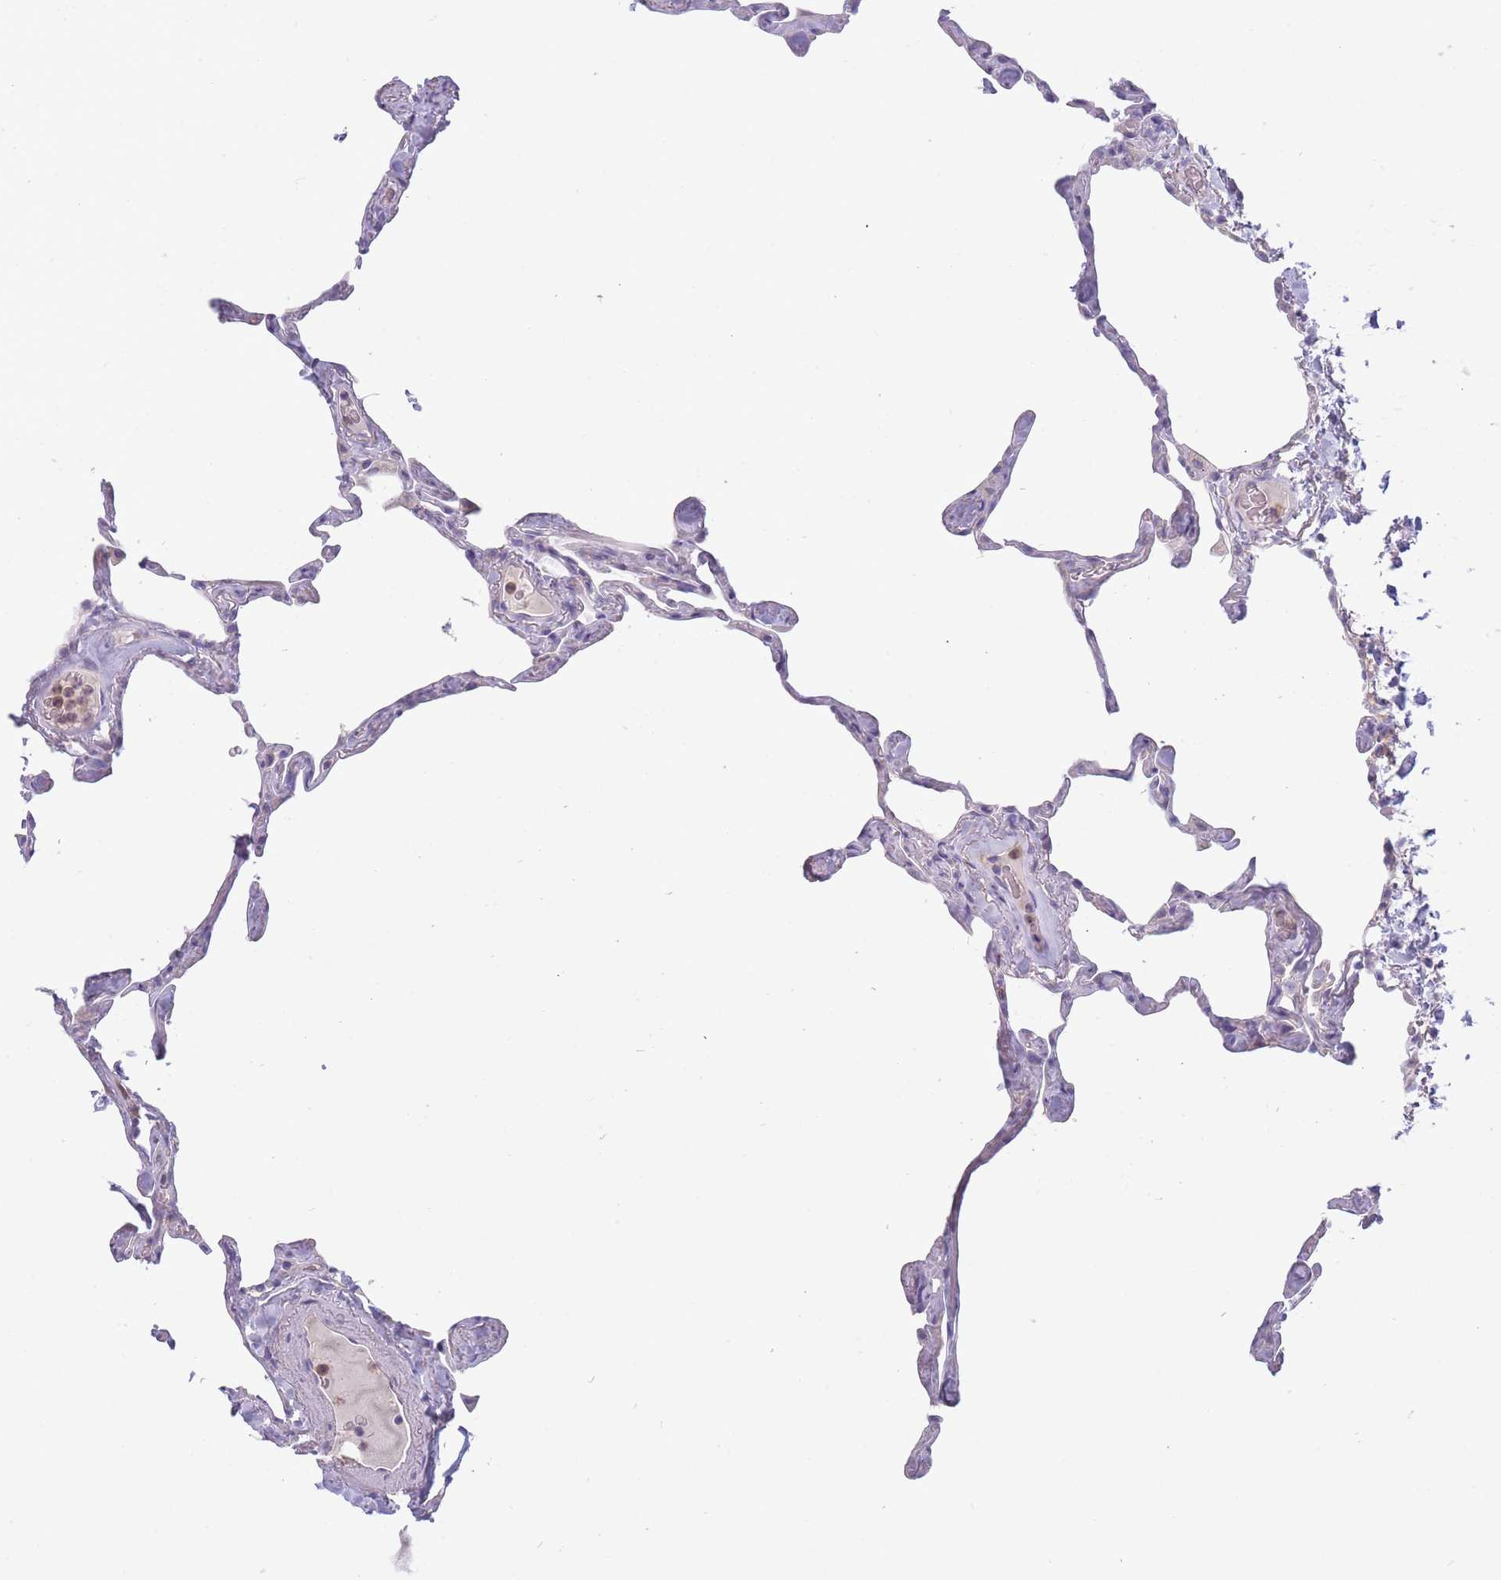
{"staining": {"intensity": "negative", "quantity": "none", "location": "none"}, "tissue": "lung", "cell_type": "Alveolar cells", "image_type": "normal", "snomed": [{"axis": "morphology", "description": "Normal tissue, NOS"}, {"axis": "topography", "description": "Lung"}], "caption": "Immunohistochemical staining of benign human lung demonstrates no significant staining in alveolar cells. (DAB immunohistochemistry with hematoxylin counter stain).", "gene": "NDUFAF6", "patient": {"sex": "male", "age": 65}}